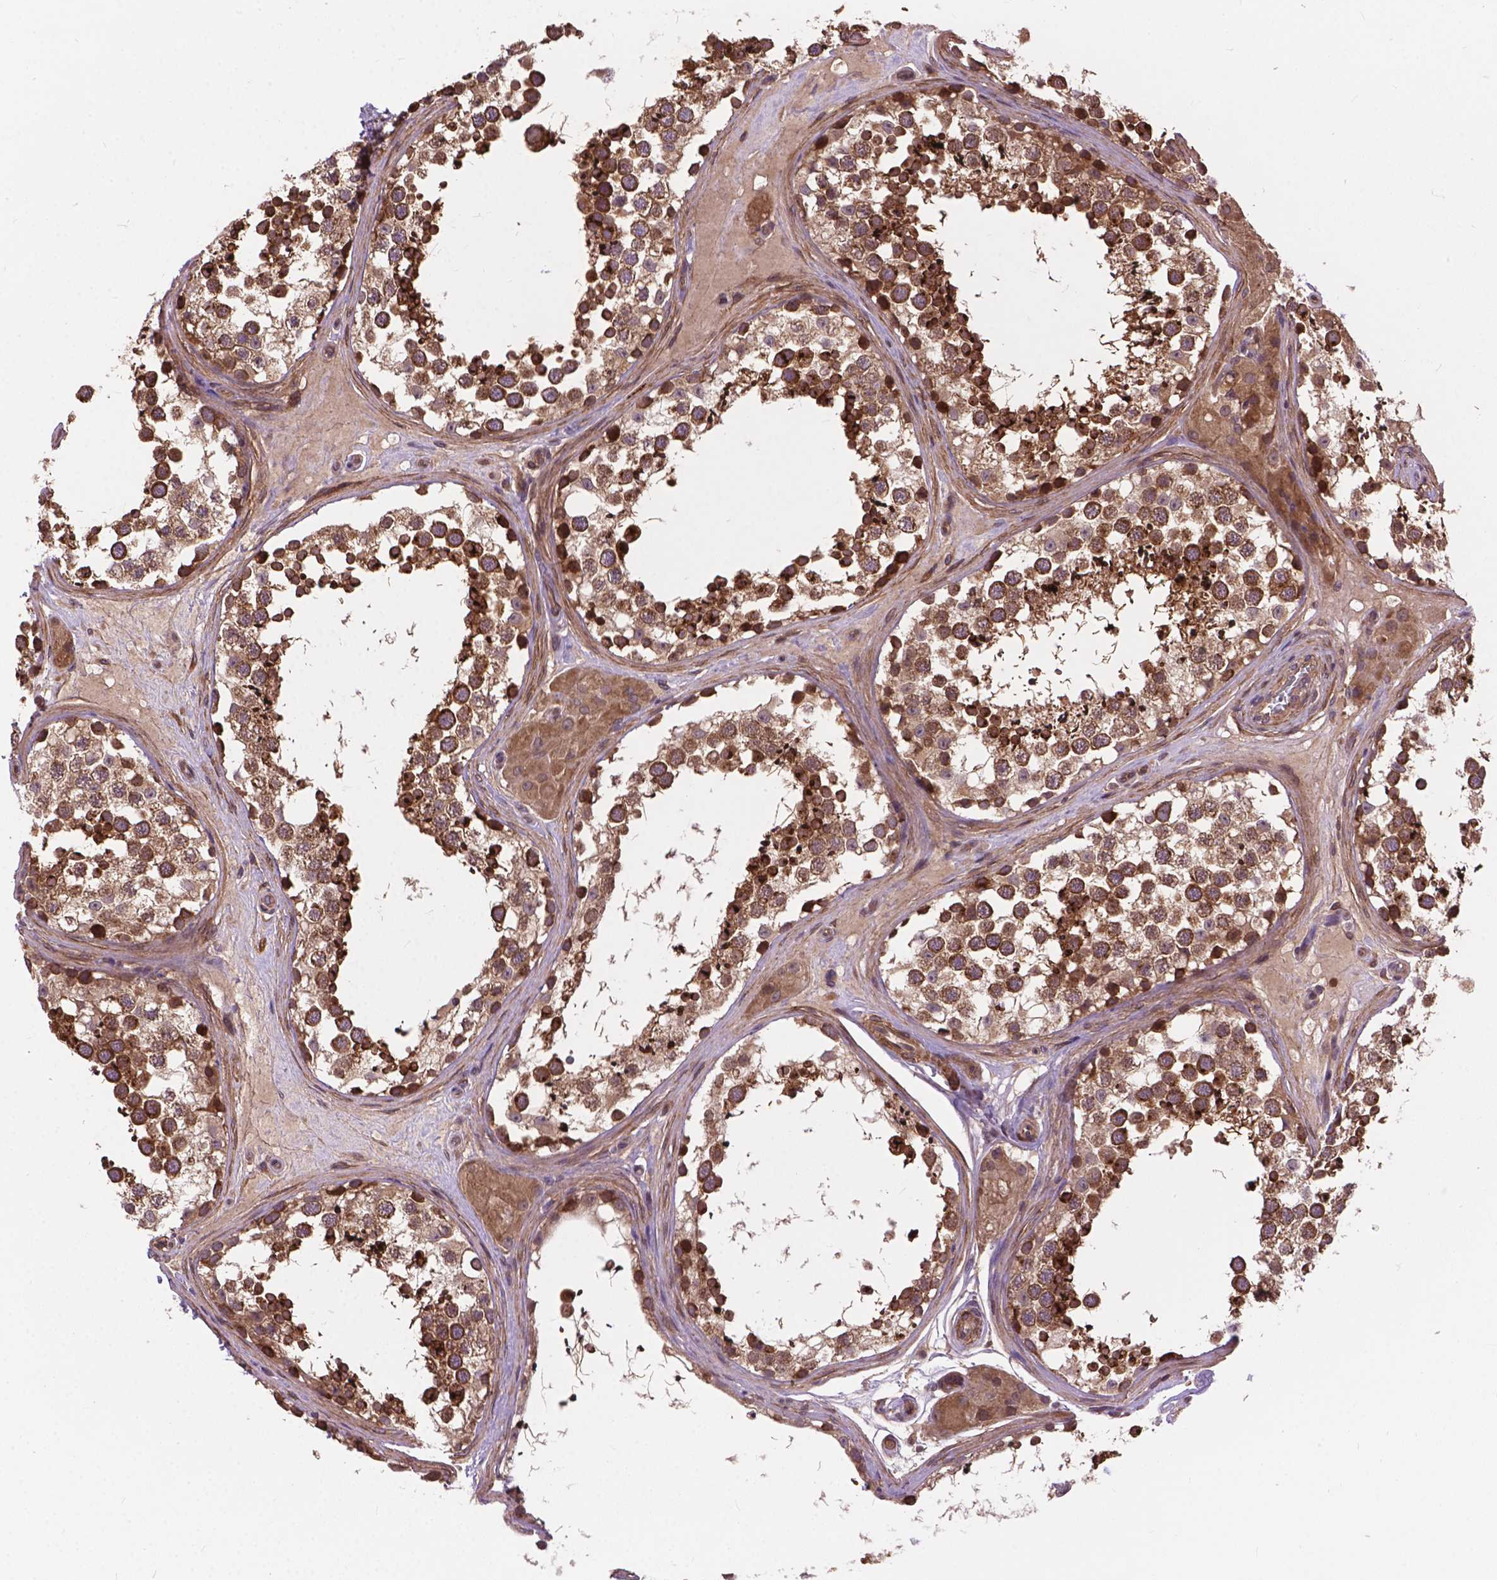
{"staining": {"intensity": "strong", "quantity": ">75%", "location": "cytoplasmic/membranous"}, "tissue": "testis", "cell_type": "Cells in seminiferous ducts", "image_type": "normal", "snomed": [{"axis": "morphology", "description": "Normal tissue, NOS"}, {"axis": "morphology", "description": "Seminoma, NOS"}, {"axis": "topography", "description": "Testis"}], "caption": "Cells in seminiferous ducts display high levels of strong cytoplasmic/membranous expression in approximately >75% of cells in unremarkable testis. The staining is performed using DAB brown chromogen to label protein expression. The nuclei are counter-stained blue using hematoxylin.", "gene": "ZNF616", "patient": {"sex": "male", "age": 65}}